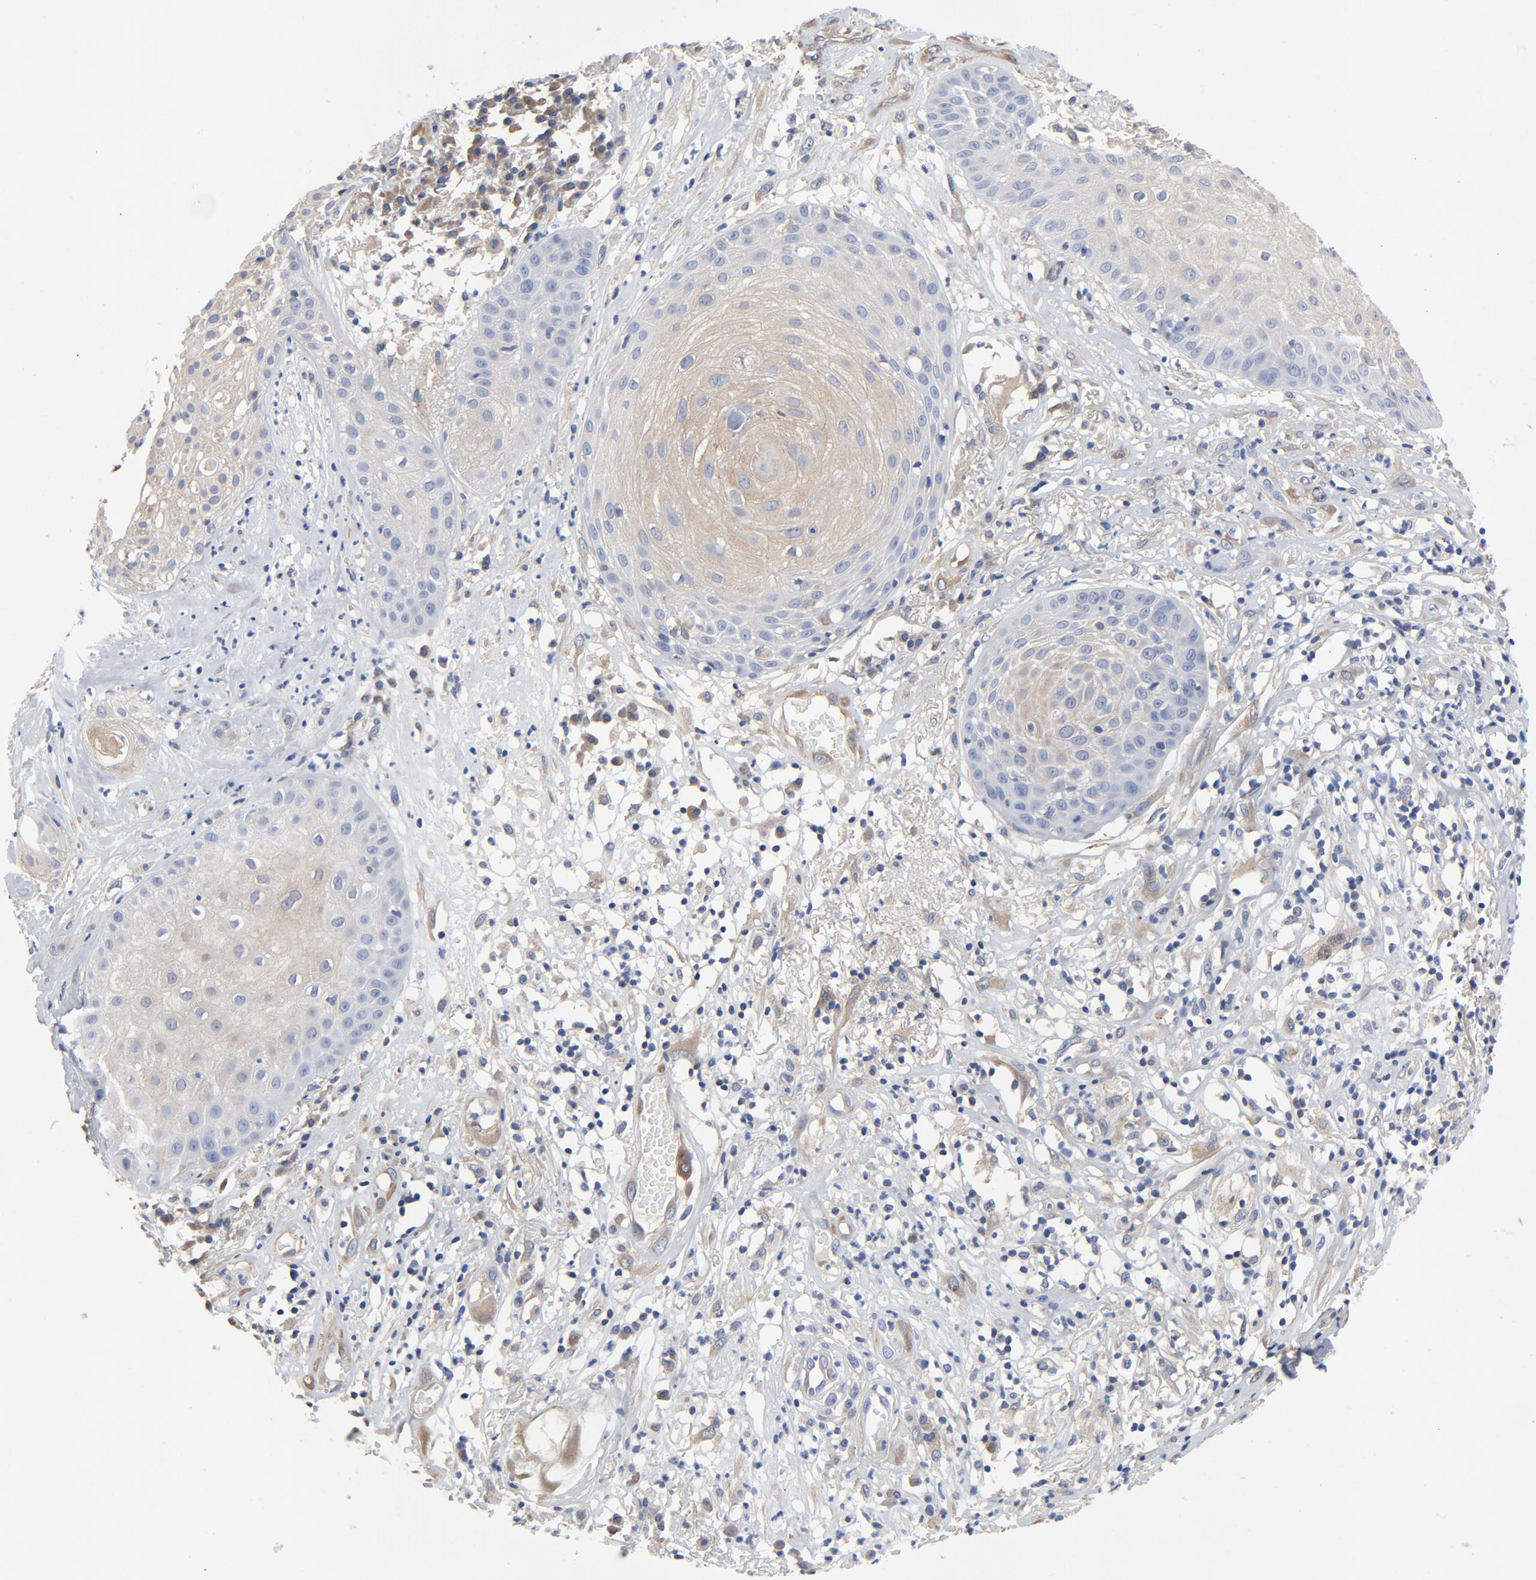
{"staining": {"intensity": "weak", "quantity": "25%-75%", "location": "cytoplasmic/membranous"}, "tissue": "skin cancer", "cell_type": "Tumor cells", "image_type": "cancer", "snomed": [{"axis": "morphology", "description": "Squamous cell carcinoma, NOS"}, {"axis": "topography", "description": "Skin"}], "caption": "This is a photomicrograph of immunohistochemistry (IHC) staining of skin cancer (squamous cell carcinoma), which shows weak expression in the cytoplasmic/membranous of tumor cells.", "gene": "DYNLT3", "patient": {"sex": "male", "age": 65}}